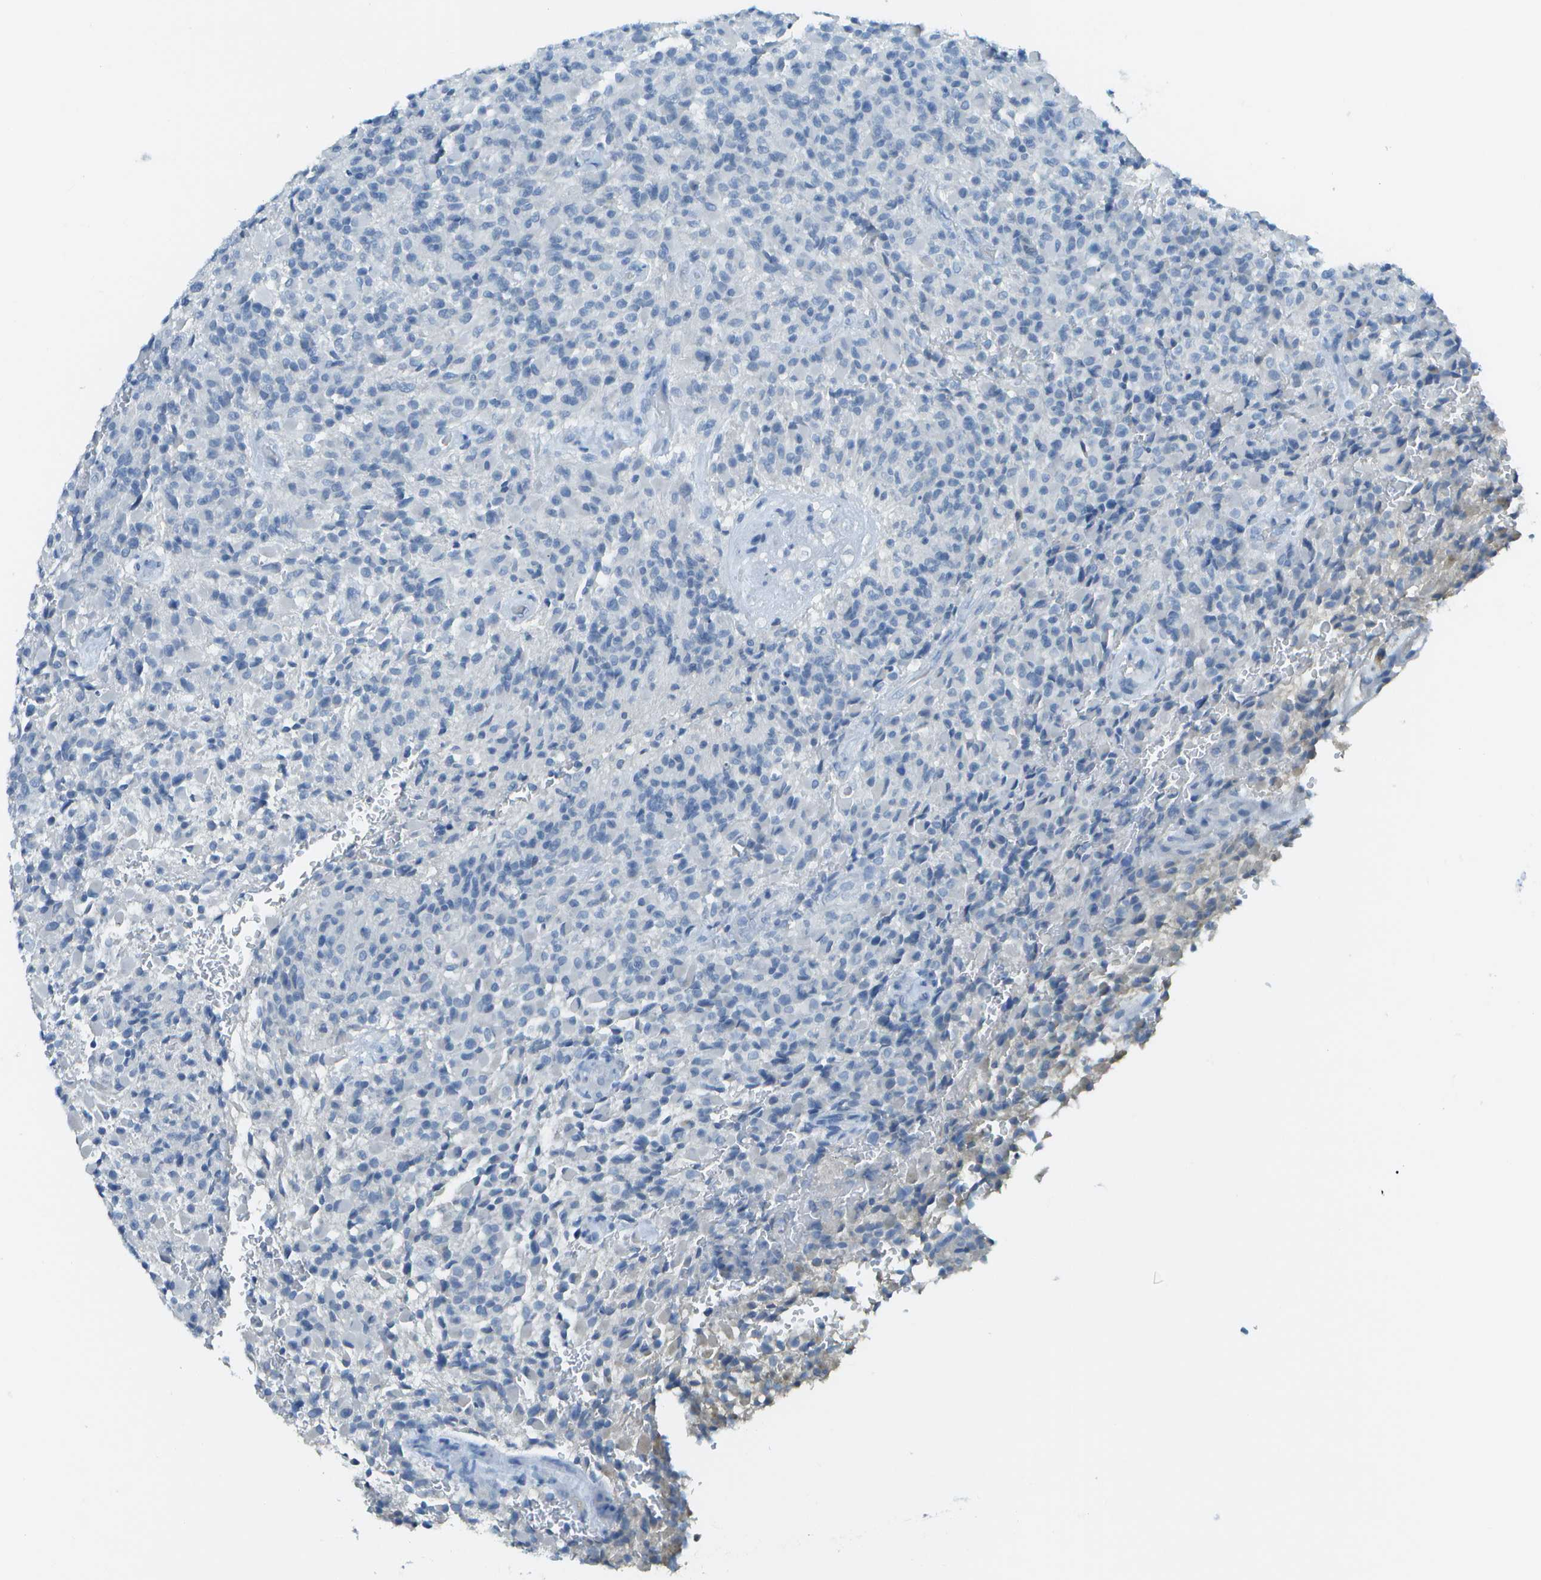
{"staining": {"intensity": "negative", "quantity": "none", "location": "none"}, "tissue": "glioma", "cell_type": "Tumor cells", "image_type": "cancer", "snomed": [{"axis": "morphology", "description": "Glioma, malignant, High grade"}, {"axis": "topography", "description": "Brain"}], "caption": "Histopathology image shows no significant protein positivity in tumor cells of malignant high-grade glioma.", "gene": "C1S", "patient": {"sex": "male", "age": 71}}